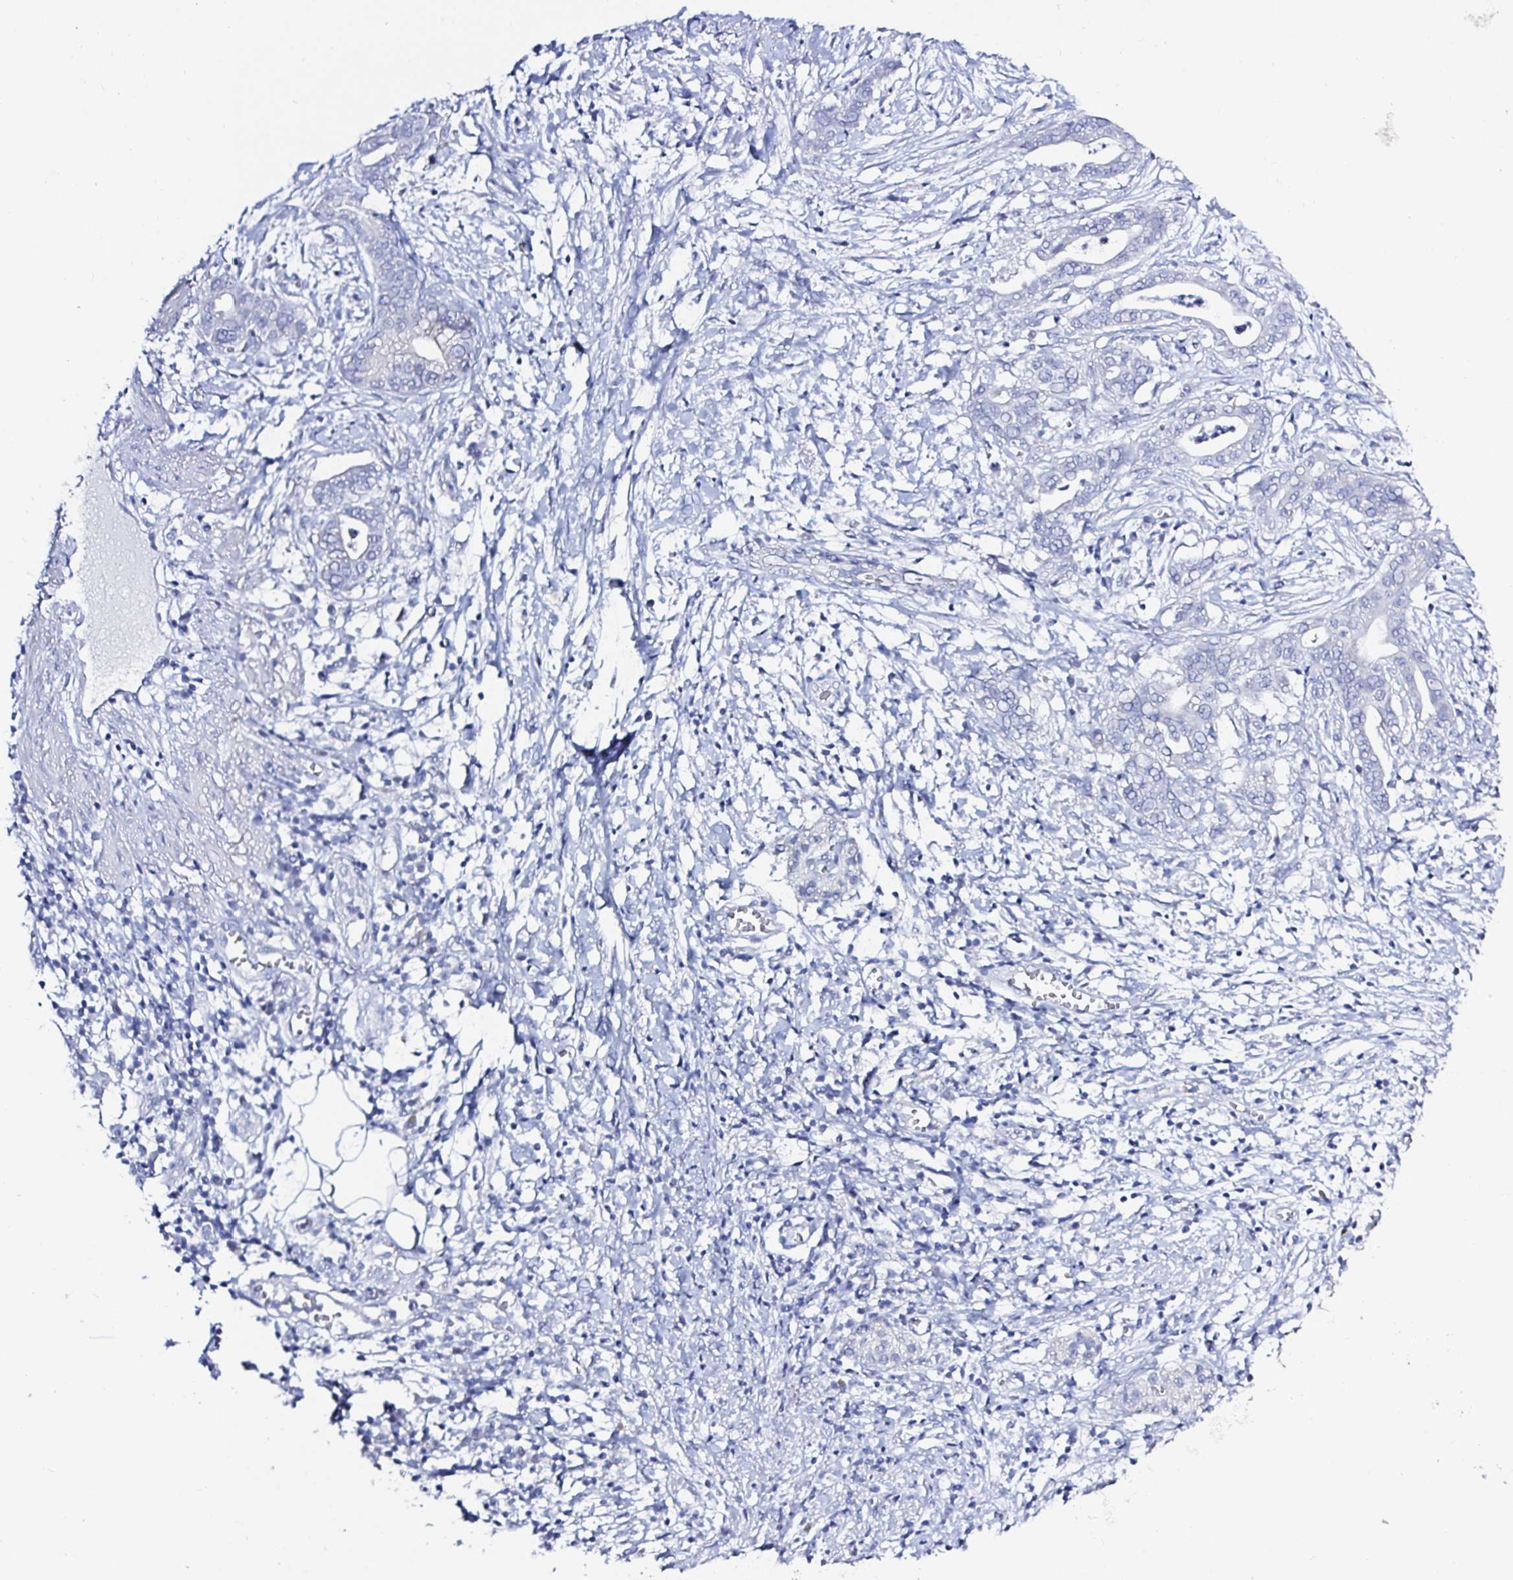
{"staining": {"intensity": "negative", "quantity": "none", "location": "none"}, "tissue": "pancreatic cancer", "cell_type": "Tumor cells", "image_type": "cancer", "snomed": [{"axis": "morphology", "description": "Adenocarcinoma, NOS"}, {"axis": "topography", "description": "Pancreas"}], "caption": "IHC image of neoplastic tissue: human pancreatic cancer stained with DAB (3,3'-diaminobenzidine) shows no significant protein expression in tumor cells.", "gene": "OR10K1", "patient": {"sex": "male", "age": 61}}